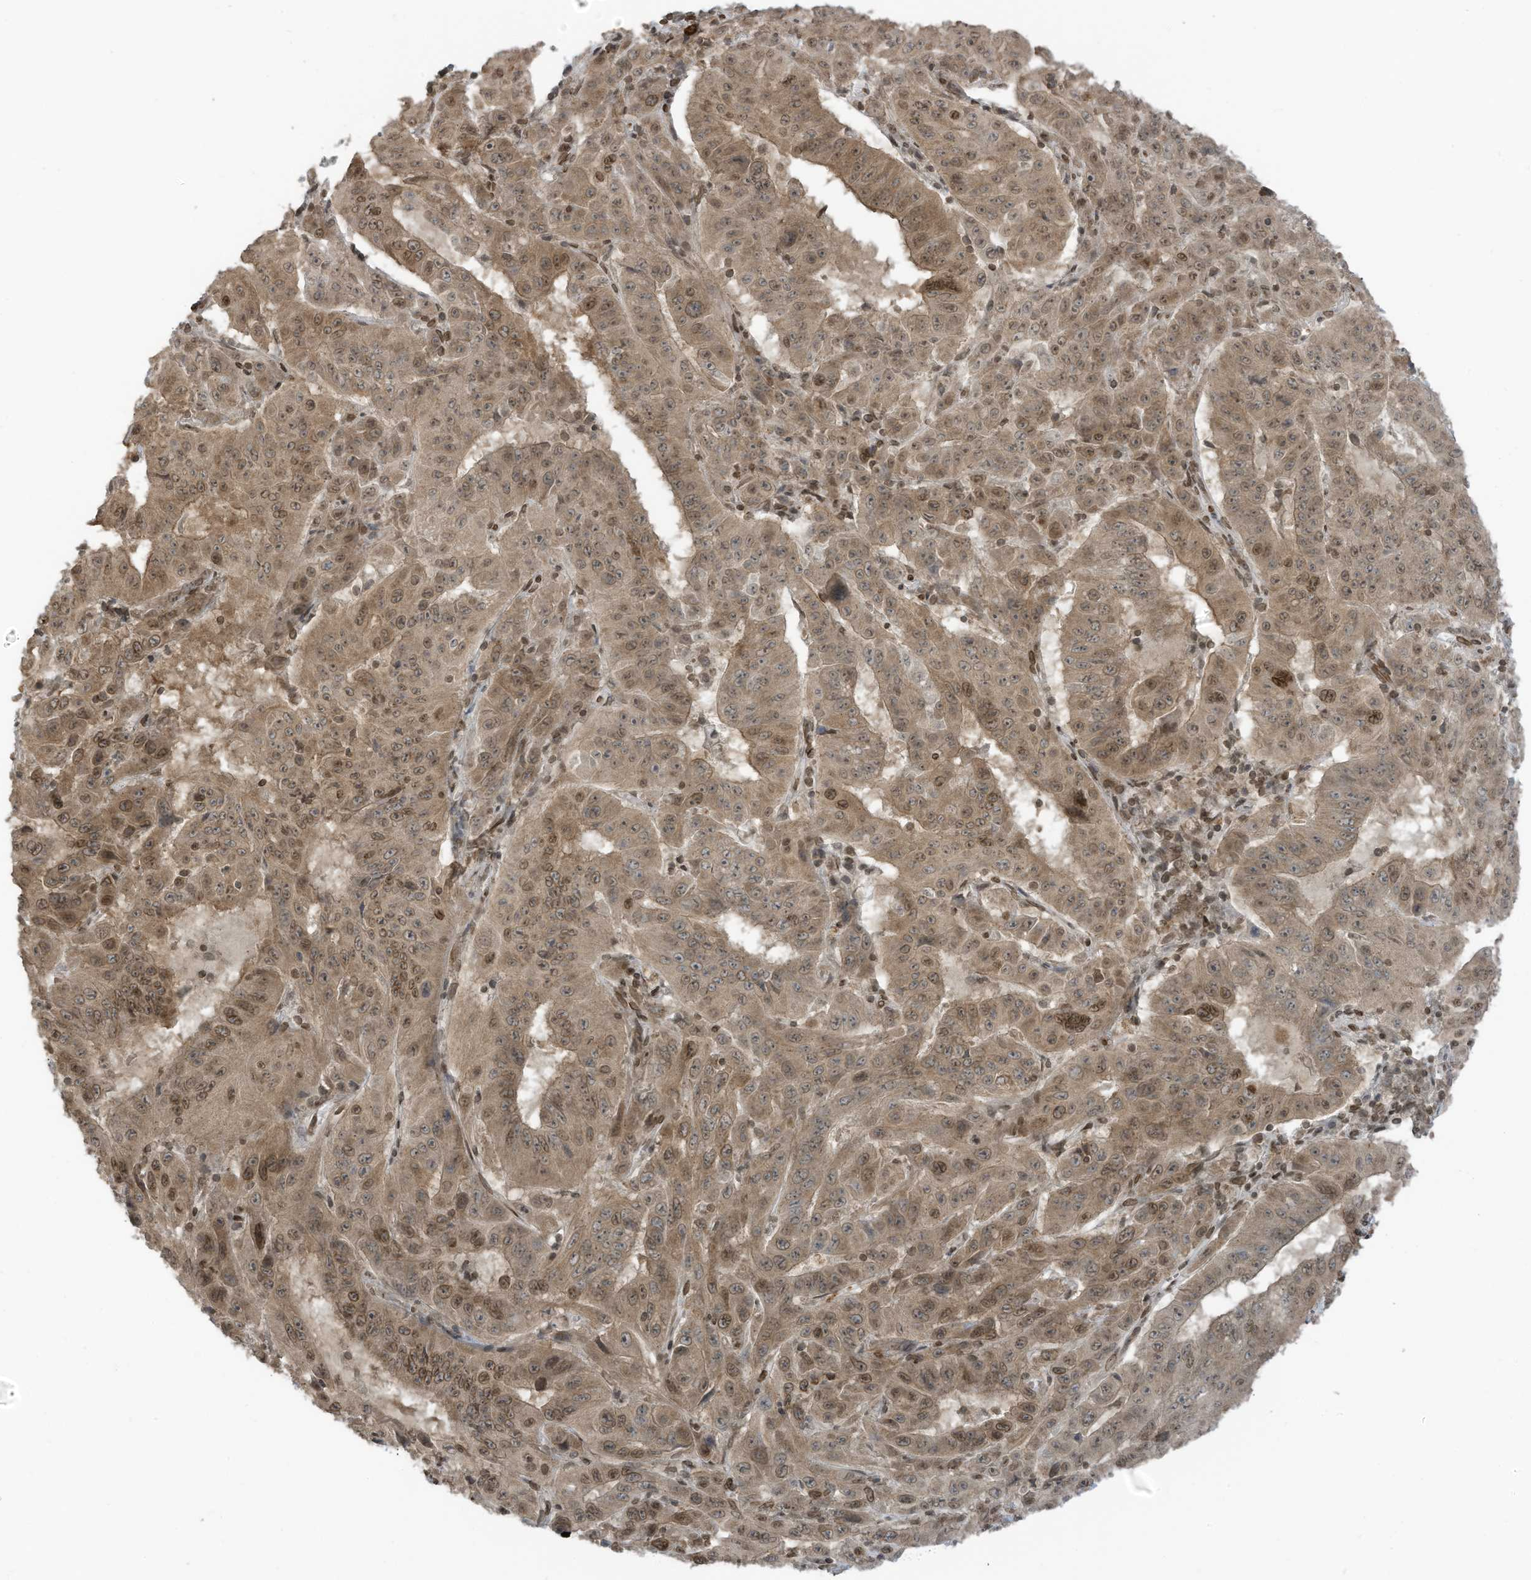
{"staining": {"intensity": "moderate", "quantity": ">75%", "location": "cytoplasmic/membranous,nuclear"}, "tissue": "pancreatic cancer", "cell_type": "Tumor cells", "image_type": "cancer", "snomed": [{"axis": "morphology", "description": "Adenocarcinoma, NOS"}, {"axis": "topography", "description": "Pancreas"}], "caption": "About >75% of tumor cells in adenocarcinoma (pancreatic) demonstrate moderate cytoplasmic/membranous and nuclear protein expression as visualized by brown immunohistochemical staining.", "gene": "RABL3", "patient": {"sex": "male", "age": 63}}